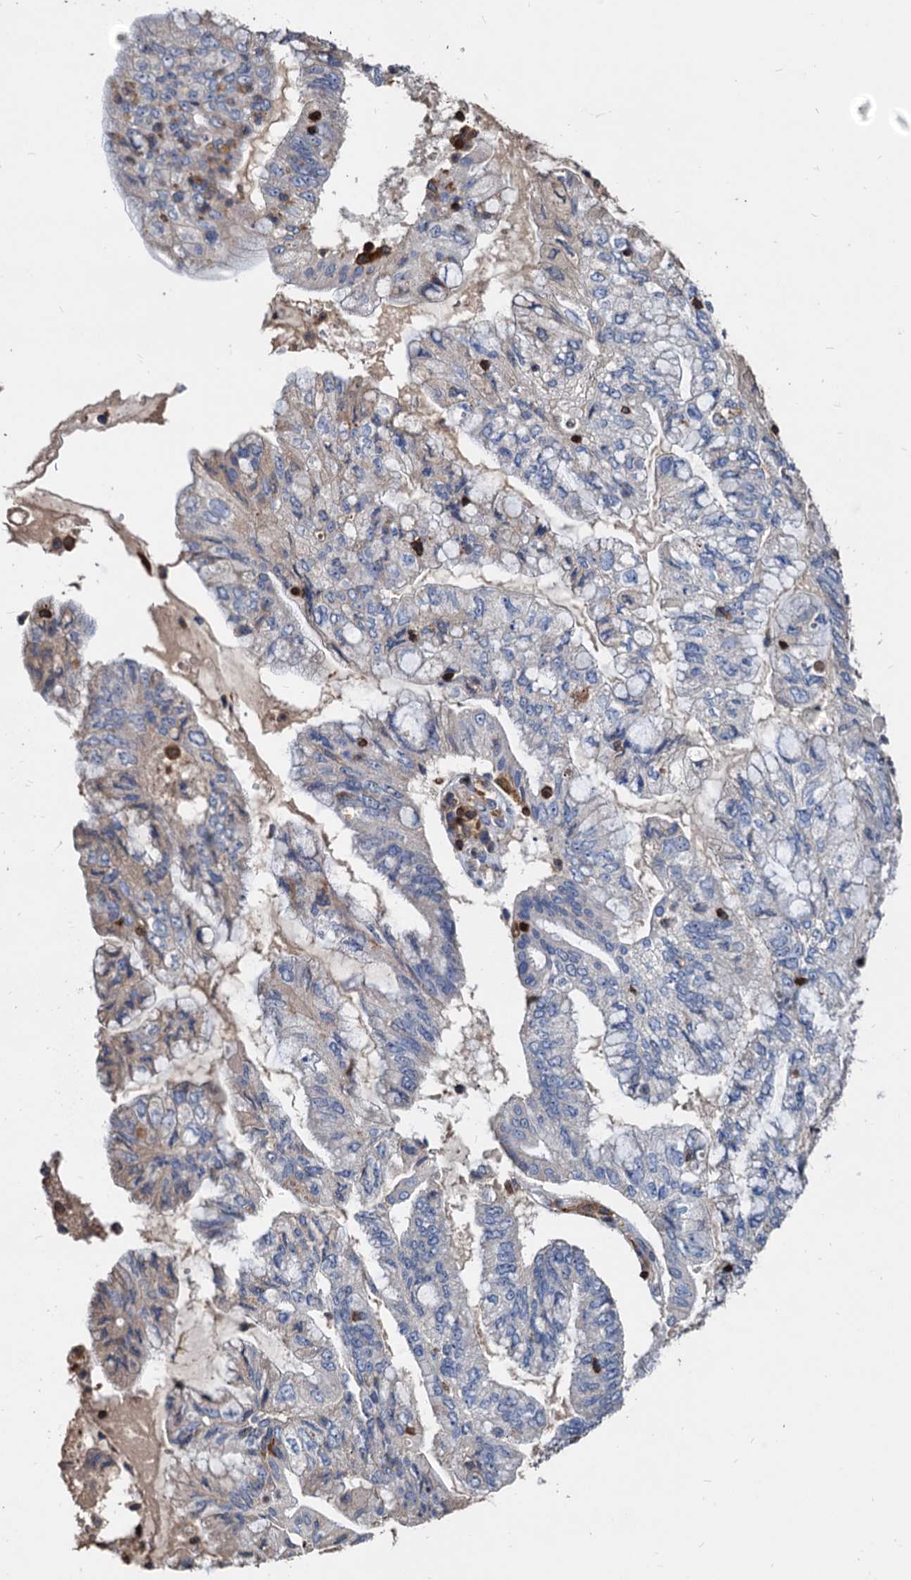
{"staining": {"intensity": "negative", "quantity": "none", "location": "none"}, "tissue": "pancreatic cancer", "cell_type": "Tumor cells", "image_type": "cancer", "snomed": [{"axis": "morphology", "description": "Adenocarcinoma, NOS"}, {"axis": "topography", "description": "Pancreas"}], "caption": "The micrograph shows no significant expression in tumor cells of adenocarcinoma (pancreatic).", "gene": "LCP2", "patient": {"sex": "female", "age": 73}}